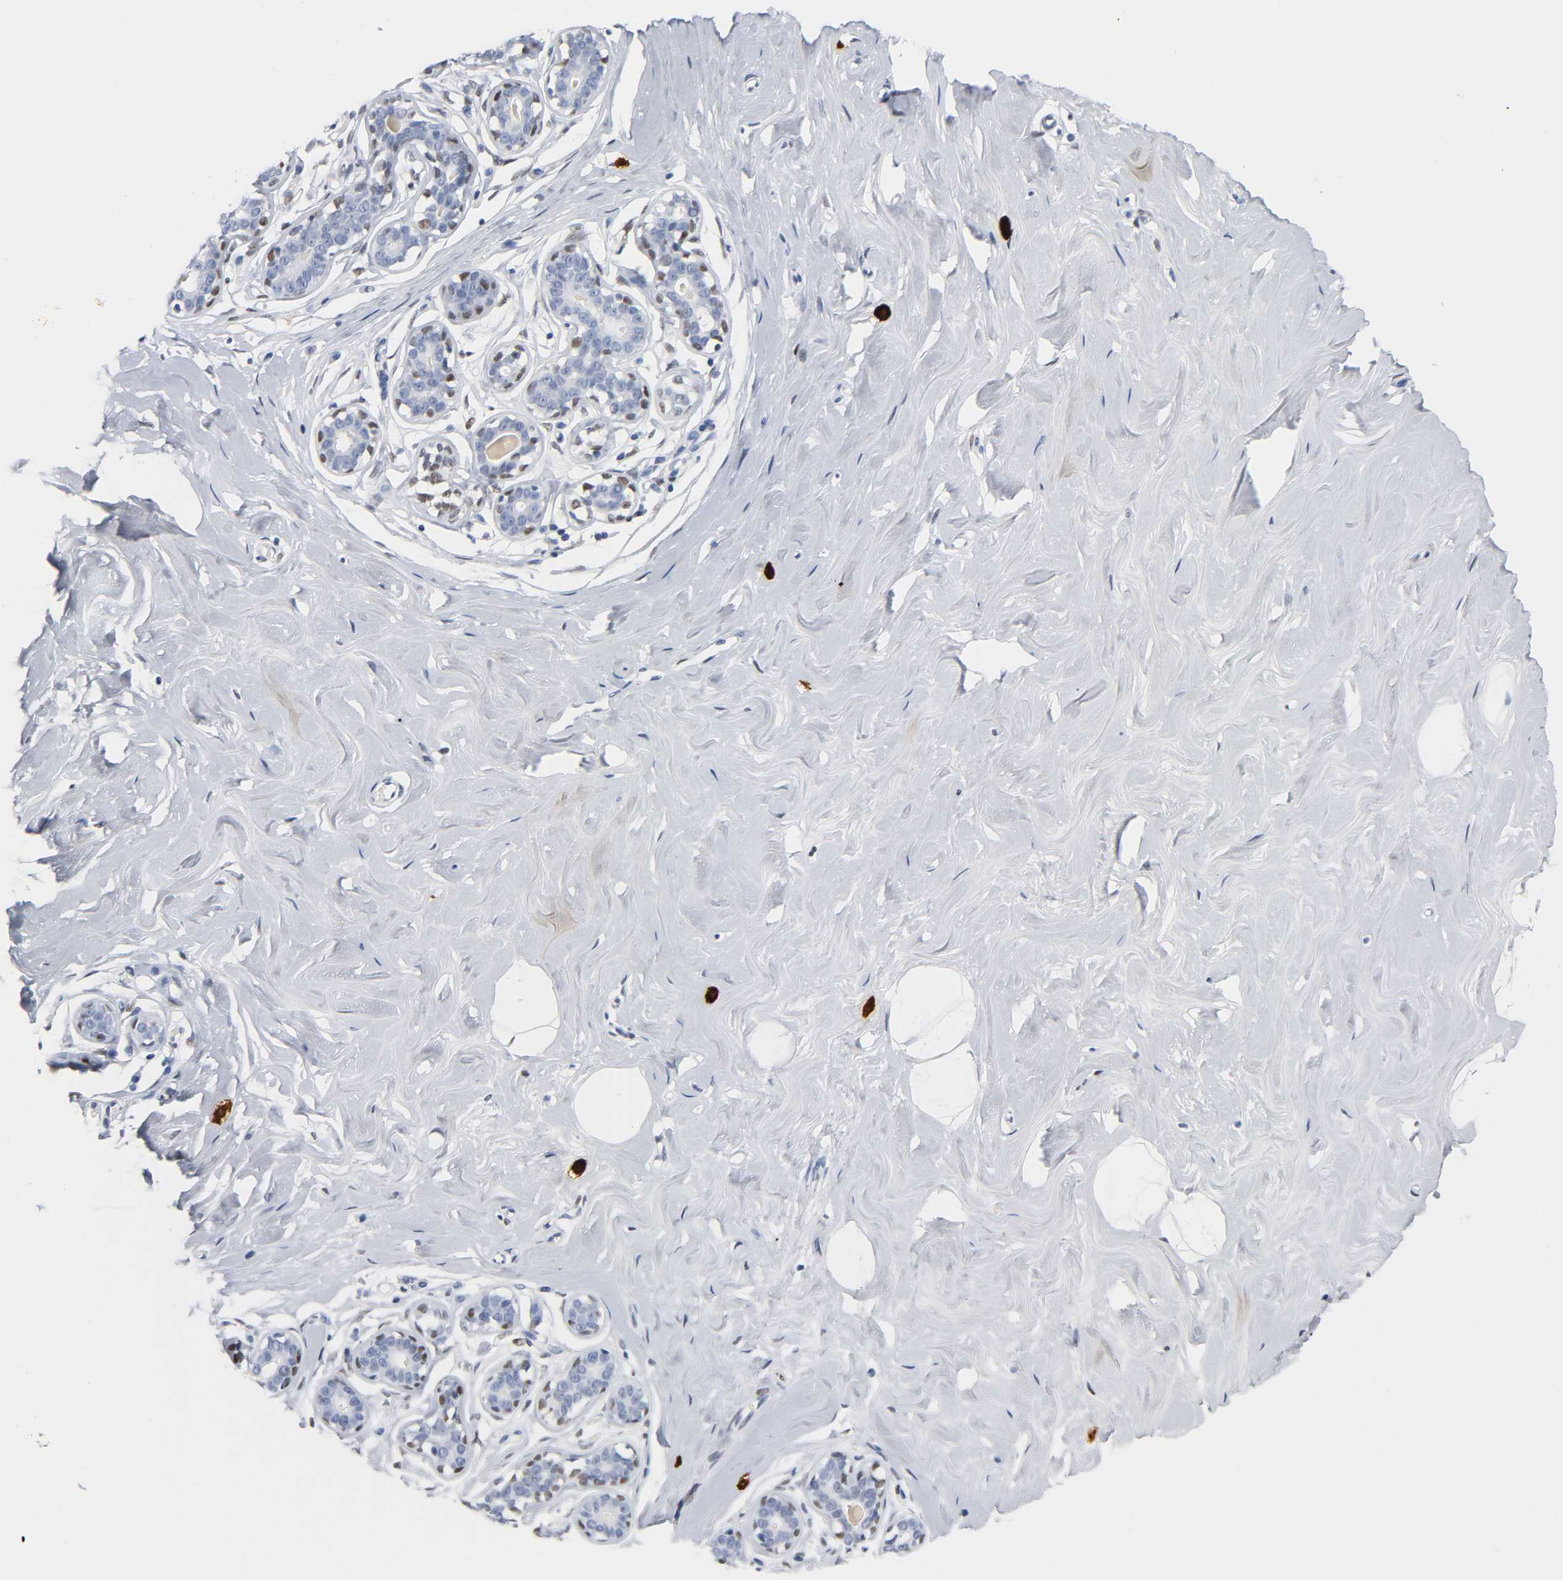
{"staining": {"intensity": "negative", "quantity": "none", "location": "none"}, "tissue": "breast", "cell_type": "Adipocytes", "image_type": "normal", "snomed": [{"axis": "morphology", "description": "Normal tissue, NOS"}, {"axis": "topography", "description": "Breast"}], "caption": "Benign breast was stained to show a protein in brown. There is no significant expression in adipocytes.", "gene": "NAB2", "patient": {"sex": "female", "age": 23}}